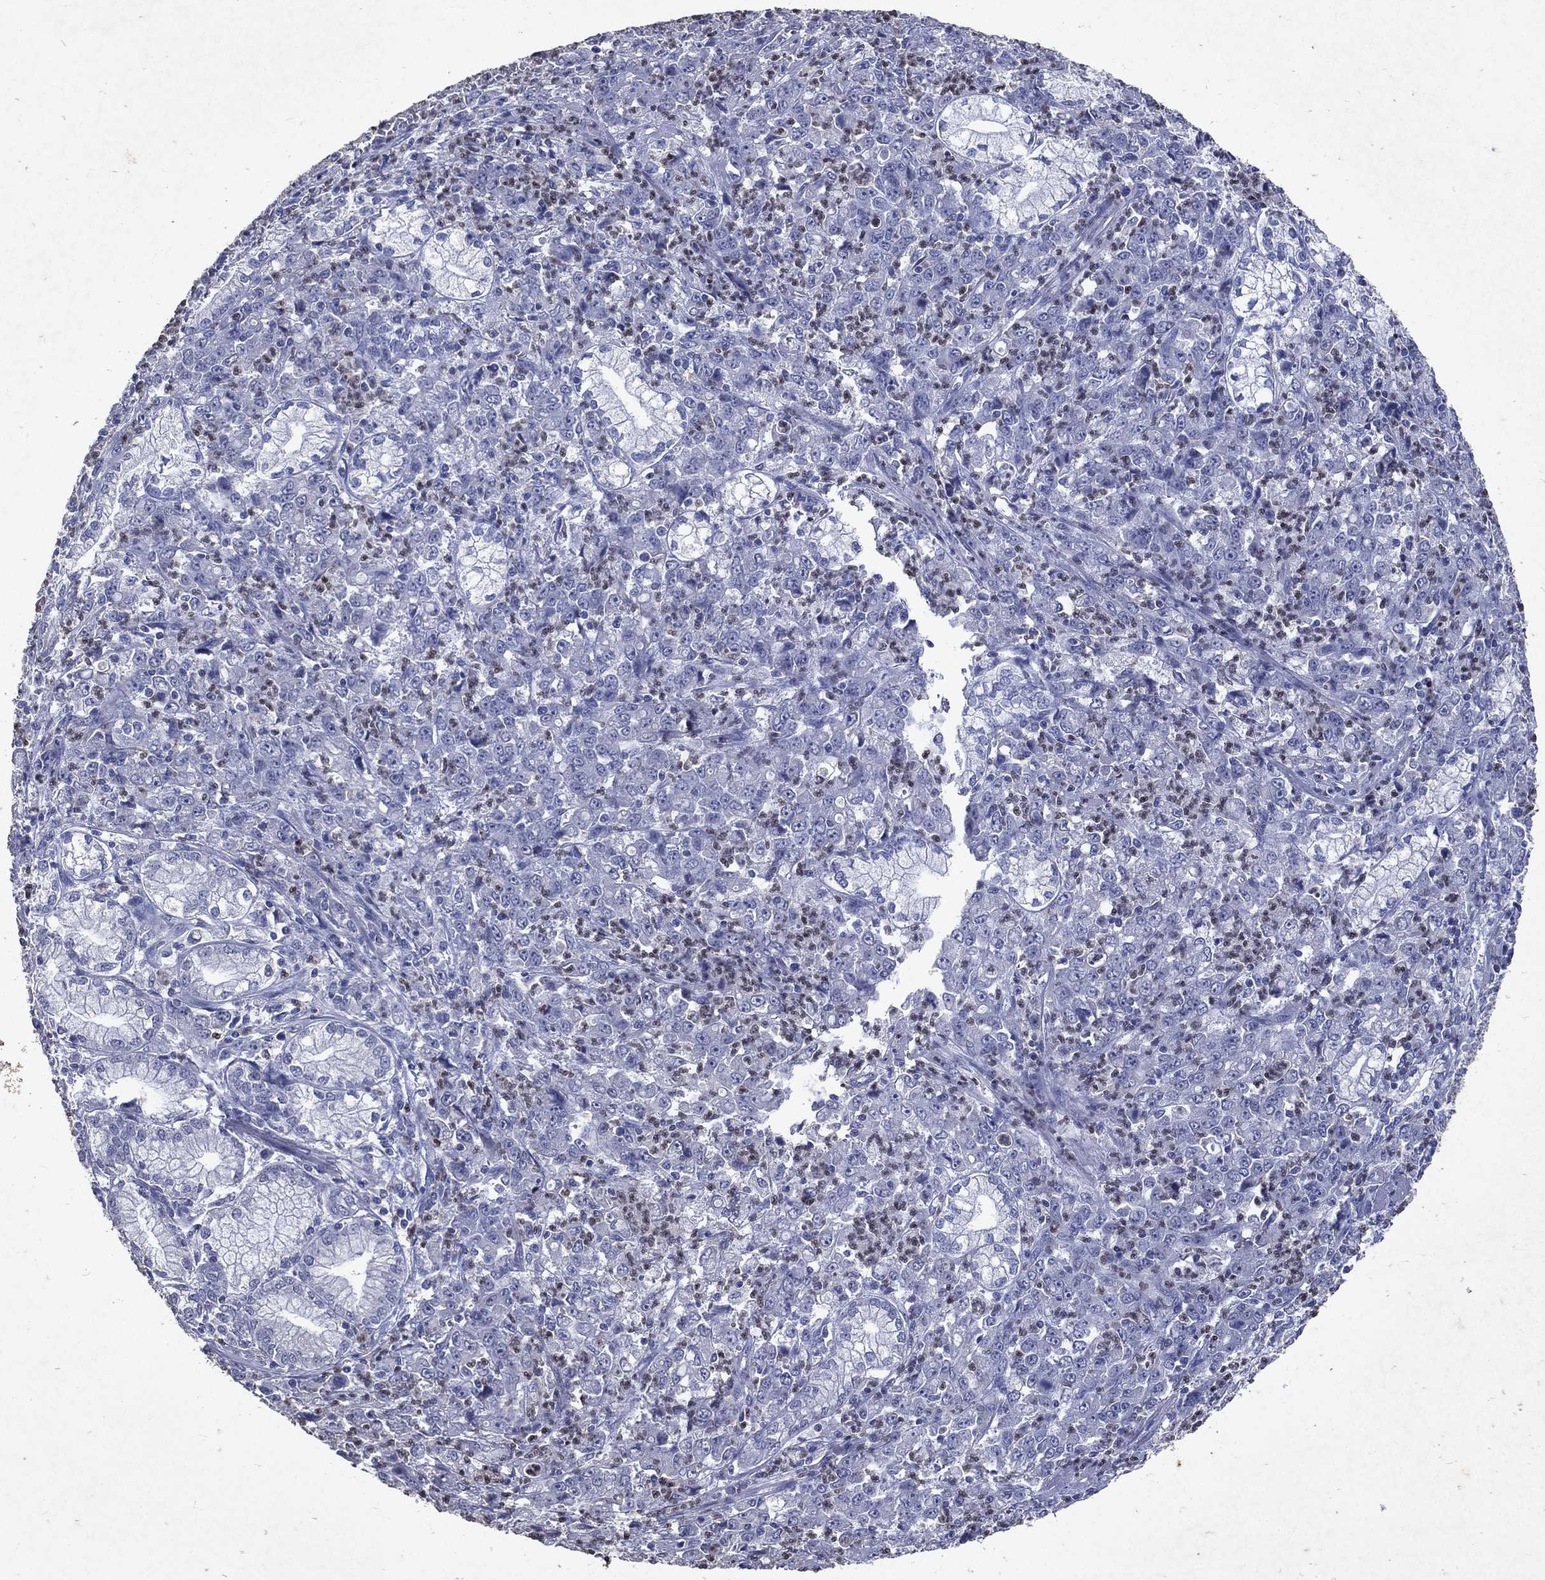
{"staining": {"intensity": "negative", "quantity": "none", "location": "none"}, "tissue": "stomach cancer", "cell_type": "Tumor cells", "image_type": "cancer", "snomed": [{"axis": "morphology", "description": "Adenocarcinoma, NOS"}, {"axis": "topography", "description": "Stomach, lower"}], "caption": "The micrograph shows no significant positivity in tumor cells of adenocarcinoma (stomach).", "gene": "SLC34A2", "patient": {"sex": "female", "age": 71}}